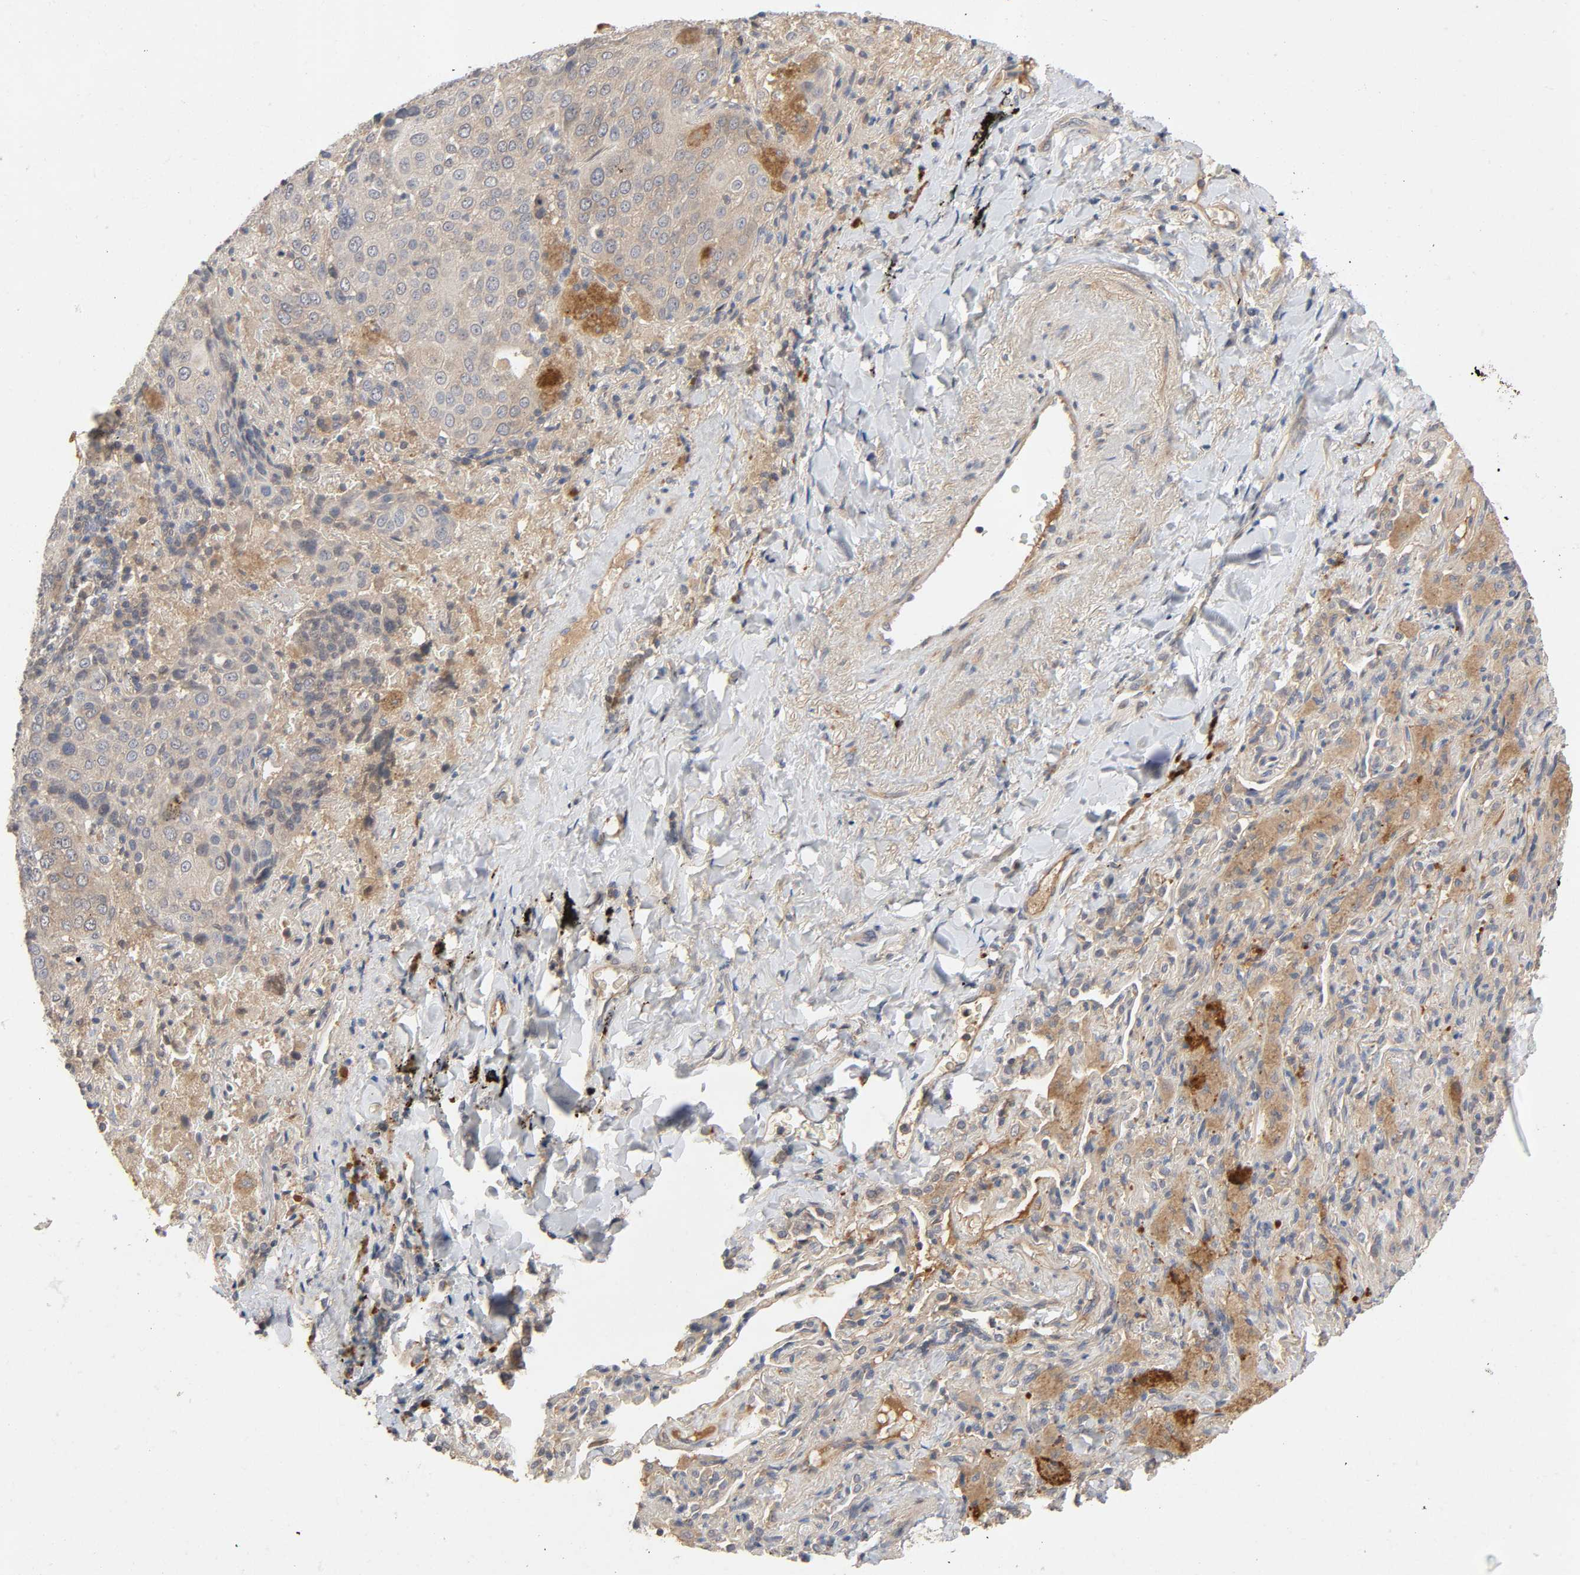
{"staining": {"intensity": "moderate", "quantity": ">75%", "location": "cytoplasmic/membranous"}, "tissue": "lung cancer", "cell_type": "Tumor cells", "image_type": "cancer", "snomed": [{"axis": "morphology", "description": "Squamous cell carcinoma, NOS"}, {"axis": "topography", "description": "Lung"}], "caption": "Immunohistochemical staining of squamous cell carcinoma (lung) exhibits medium levels of moderate cytoplasmic/membranous positivity in about >75% of tumor cells.", "gene": "CPB2", "patient": {"sex": "male", "age": 54}}